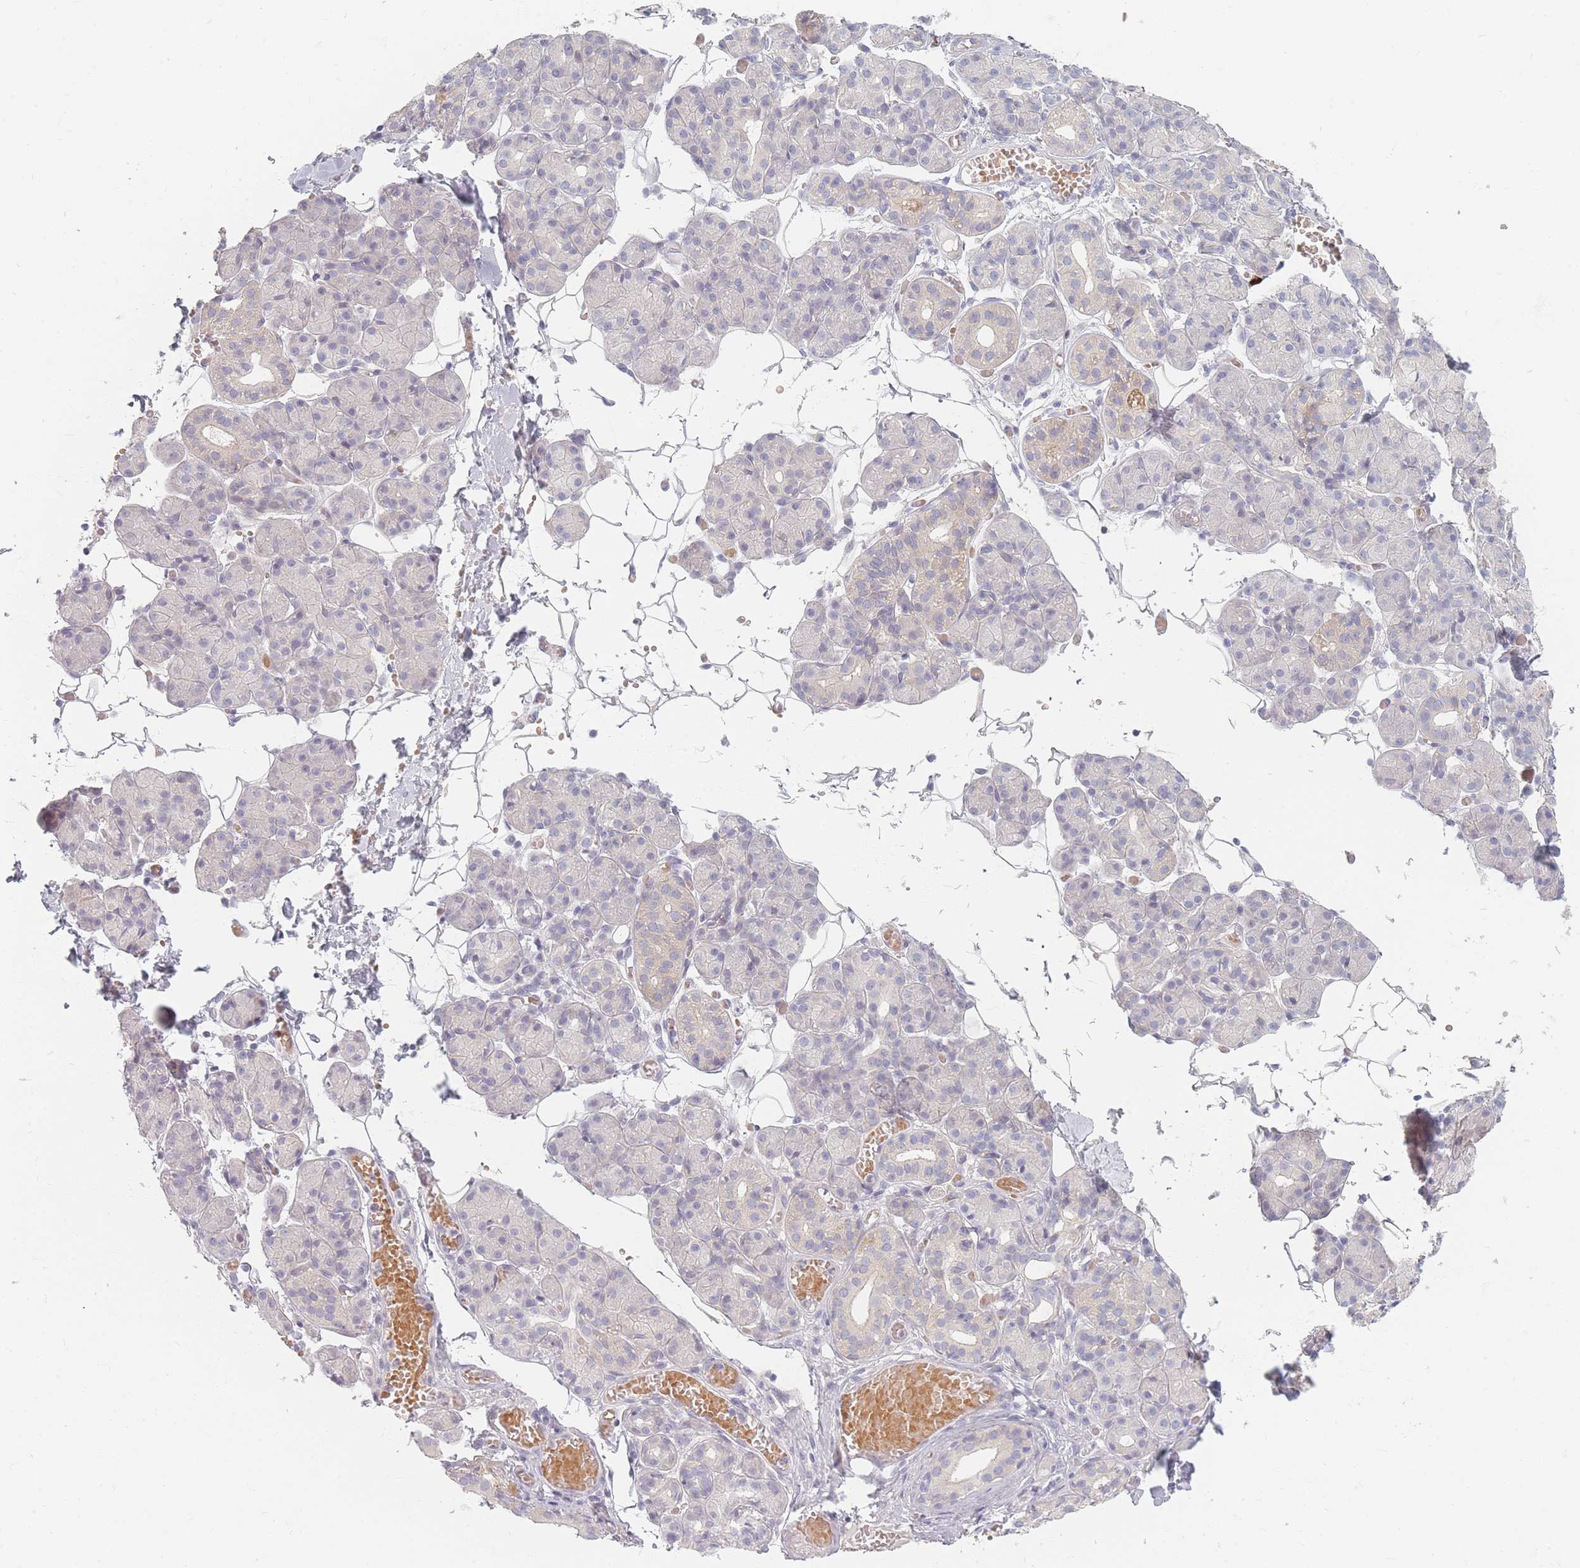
{"staining": {"intensity": "negative", "quantity": "none", "location": "none"}, "tissue": "salivary gland", "cell_type": "Glandular cells", "image_type": "normal", "snomed": [{"axis": "morphology", "description": "Normal tissue, NOS"}, {"axis": "topography", "description": "Salivary gland"}], "caption": "This is a micrograph of immunohistochemistry (IHC) staining of benign salivary gland, which shows no positivity in glandular cells.", "gene": "TMOD1", "patient": {"sex": "male", "age": 63}}